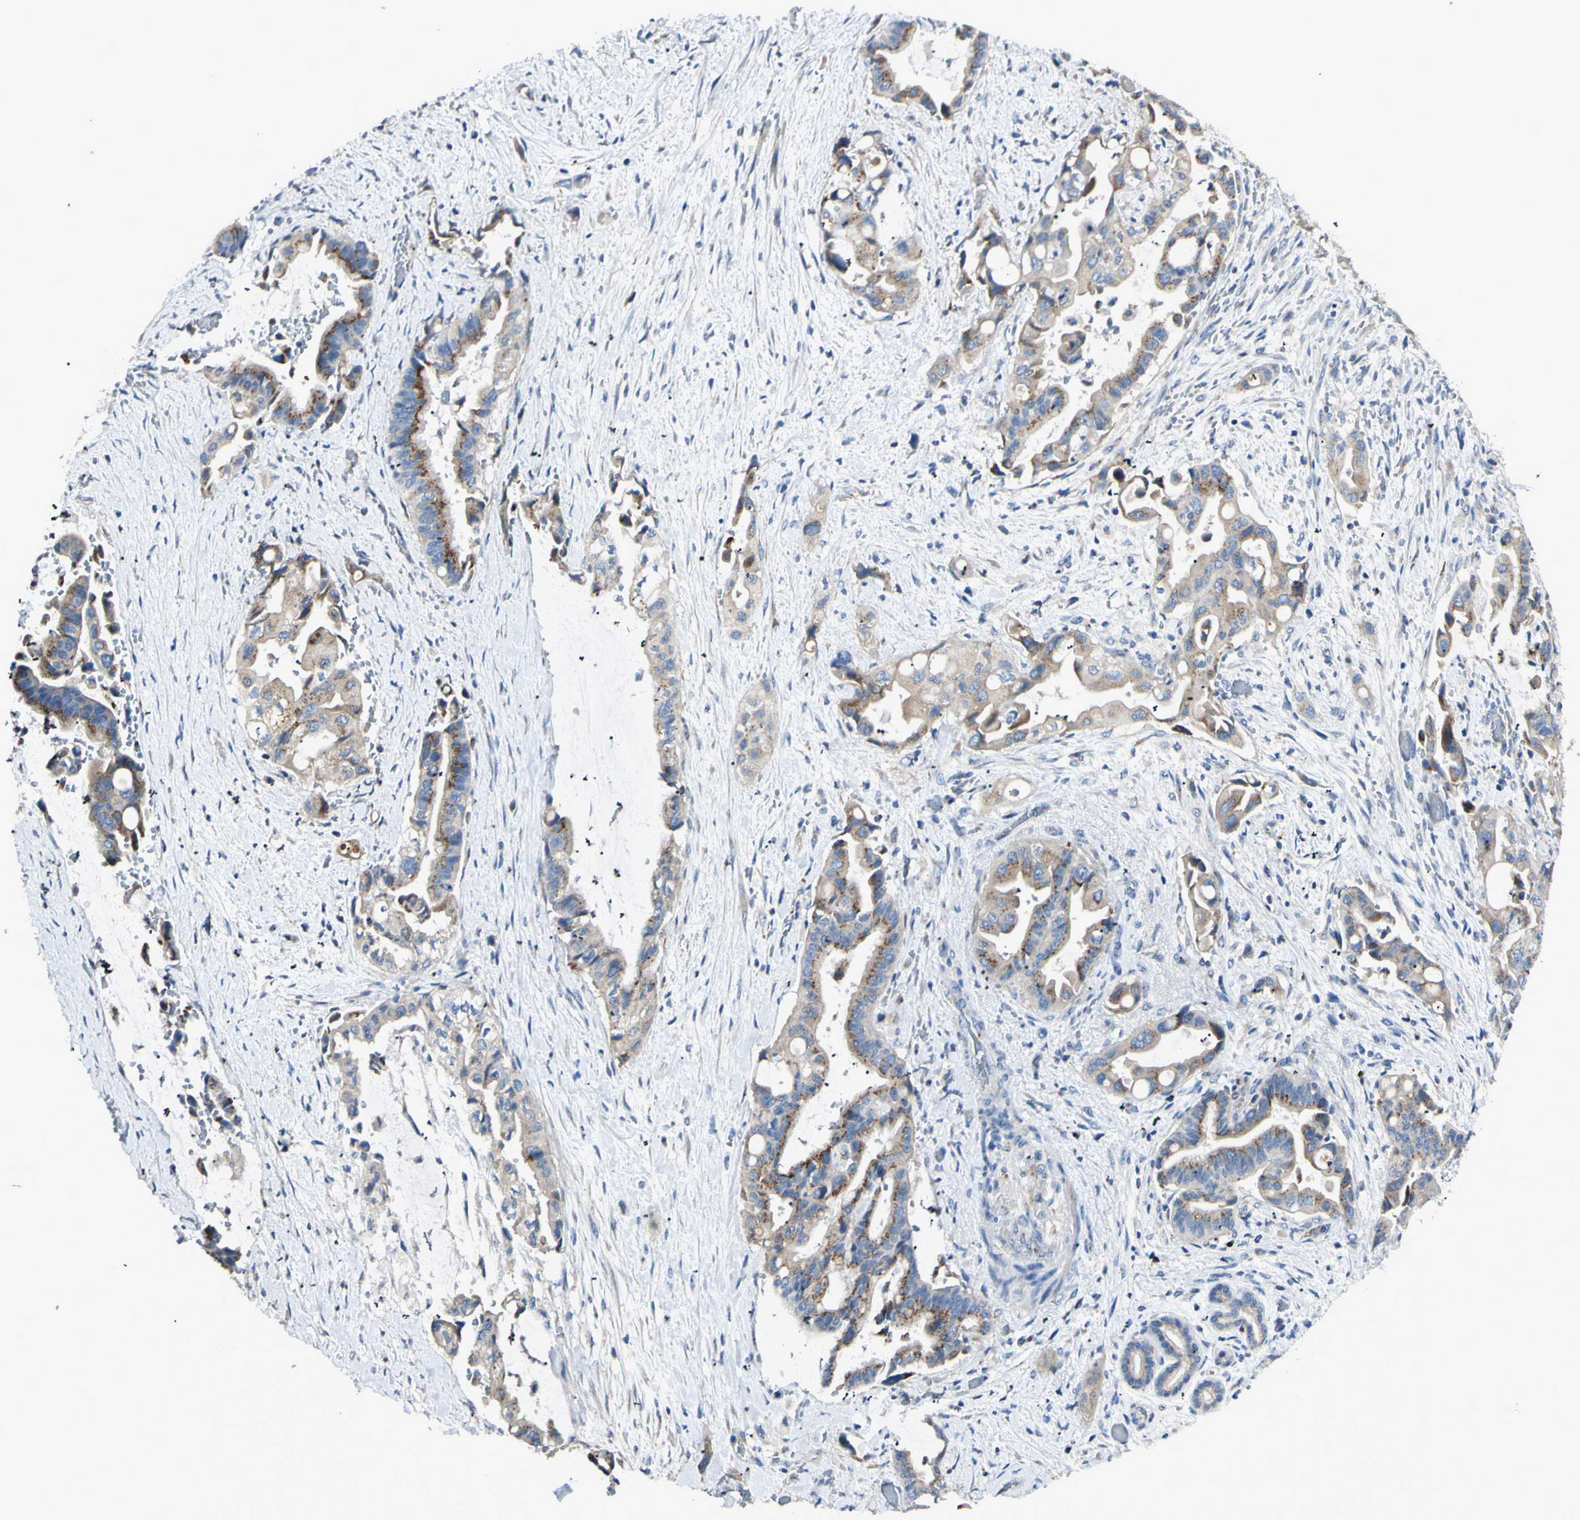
{"staining": {"intensity": "moderate", "quantity": "25%-75%", "location": "cytoplasmic/membranous"}, "tissue": "liver cancer", "cell_type": "Tumor cells", "image_type": "cancer", "snomed": [{"axis": "morphology", "description": "Cholangiocarcinoma"}, {"axis": "topography", "description": "Liver"}], "caption": "Cholangiocarcinoma (liver) was stained to show a protein in brown. There is medium levels of moderate cytoplasmic/membranous staining in approximately 25%-75% of tumor cells.", "gene": "B4GALT3", "patient": {"sex": "female", "age": 61}}